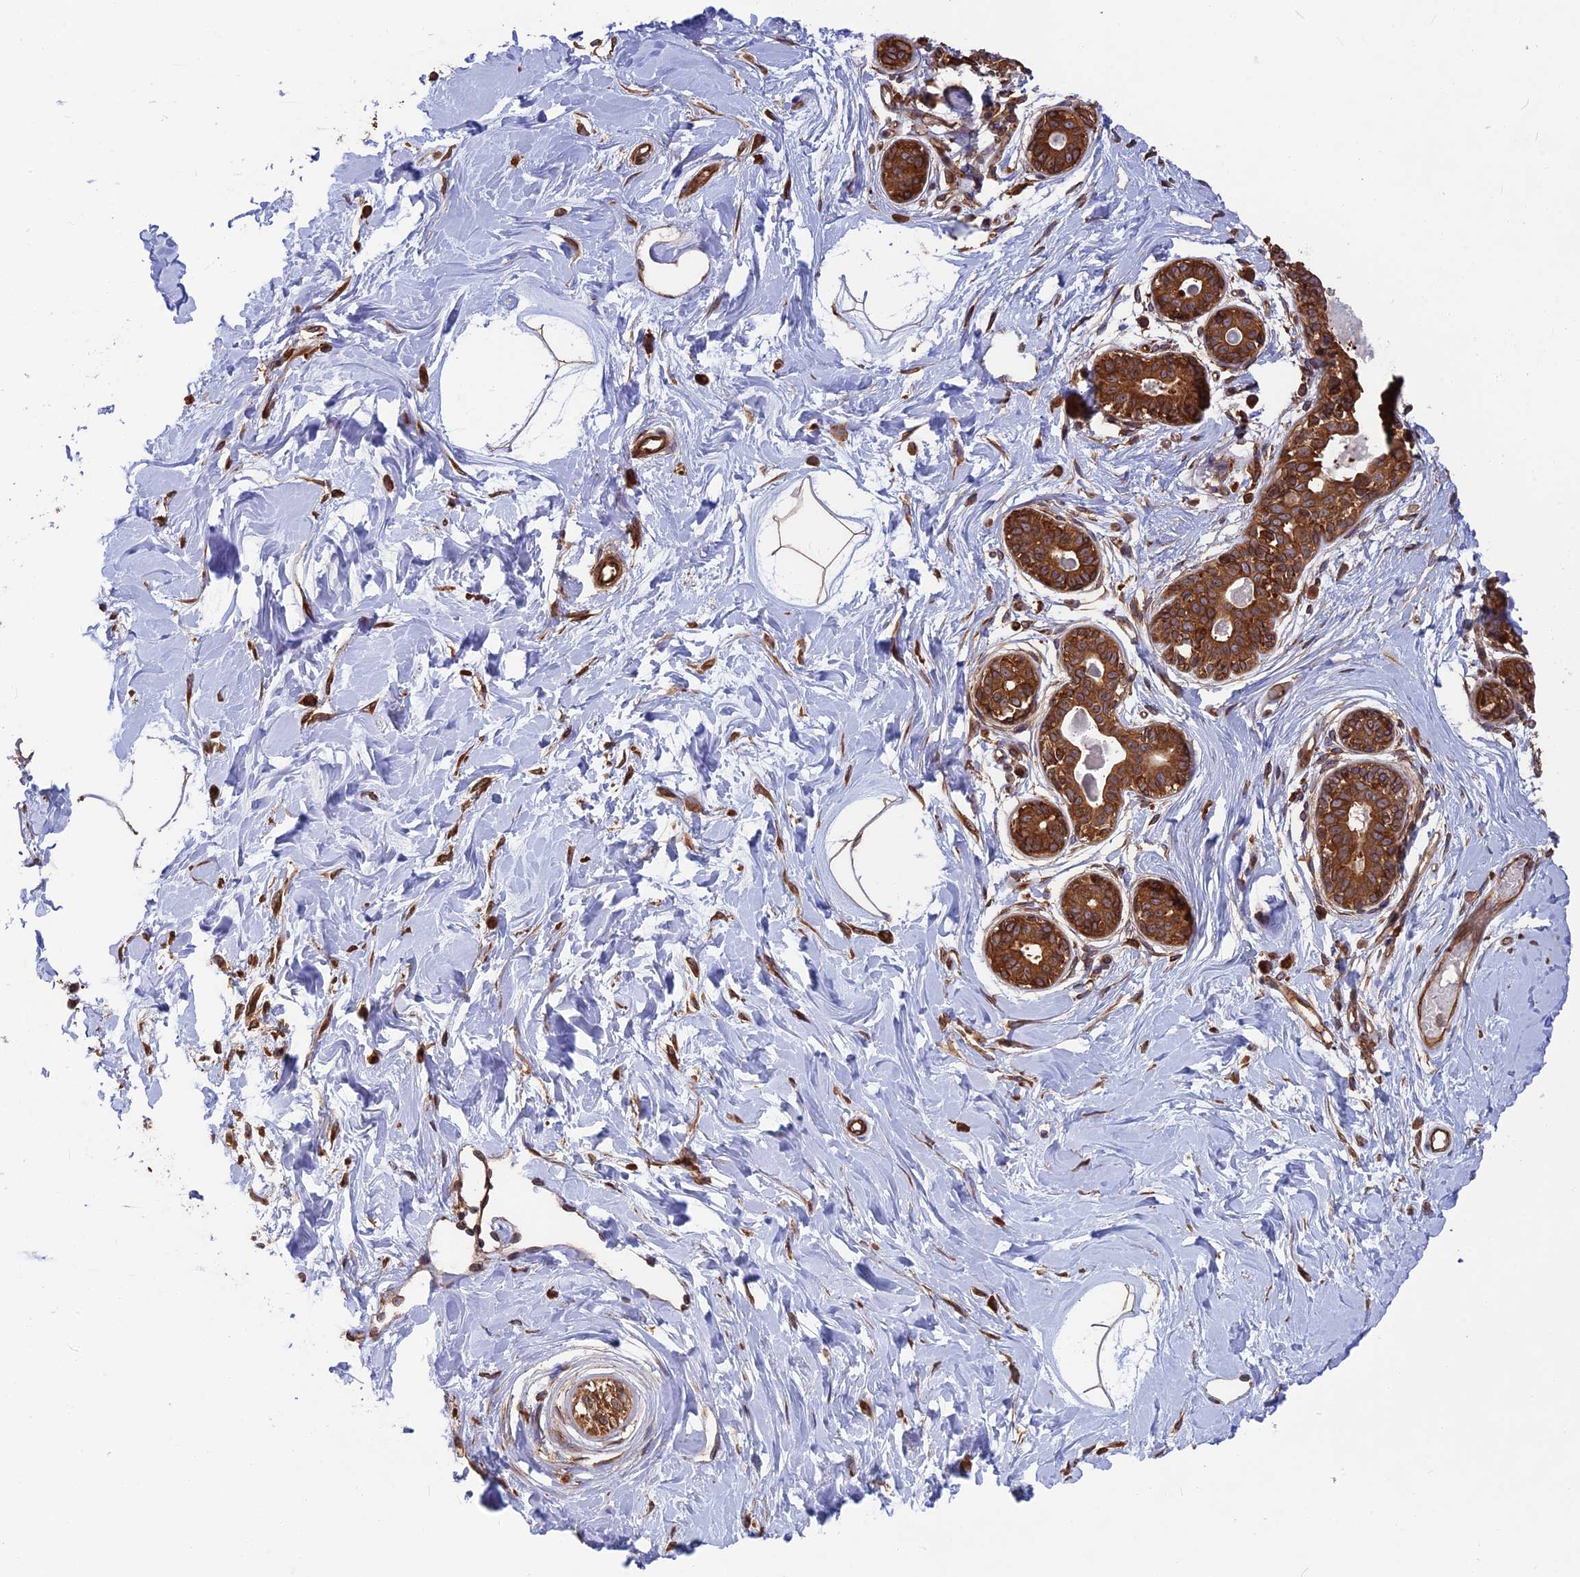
{"staining": {"intensity": "moderate", "quantity": ">75%", "location": "cytoplasmic/membranous"}, "tissue": "breast", "cell_type": "Adipocytes", "image_type": "normal", "snomed": [{"axis": "morphology", "description": "Normal tissue, NOS"}, {"axis": "topography", "description": "Breast"}], "caption": "A micrograph of human breast stained for a protein demonstrates moderate cytoplasmic/membranous brown staining in adipocytes. The staining is performed using DAB (3,3'-diaminobenzidine) brown chromogen to label protein expression. The nuclei are counter-stained blue using hematoxylin.", "gene": "WDR1", "patient": {"sex": "female", "age": 45}}